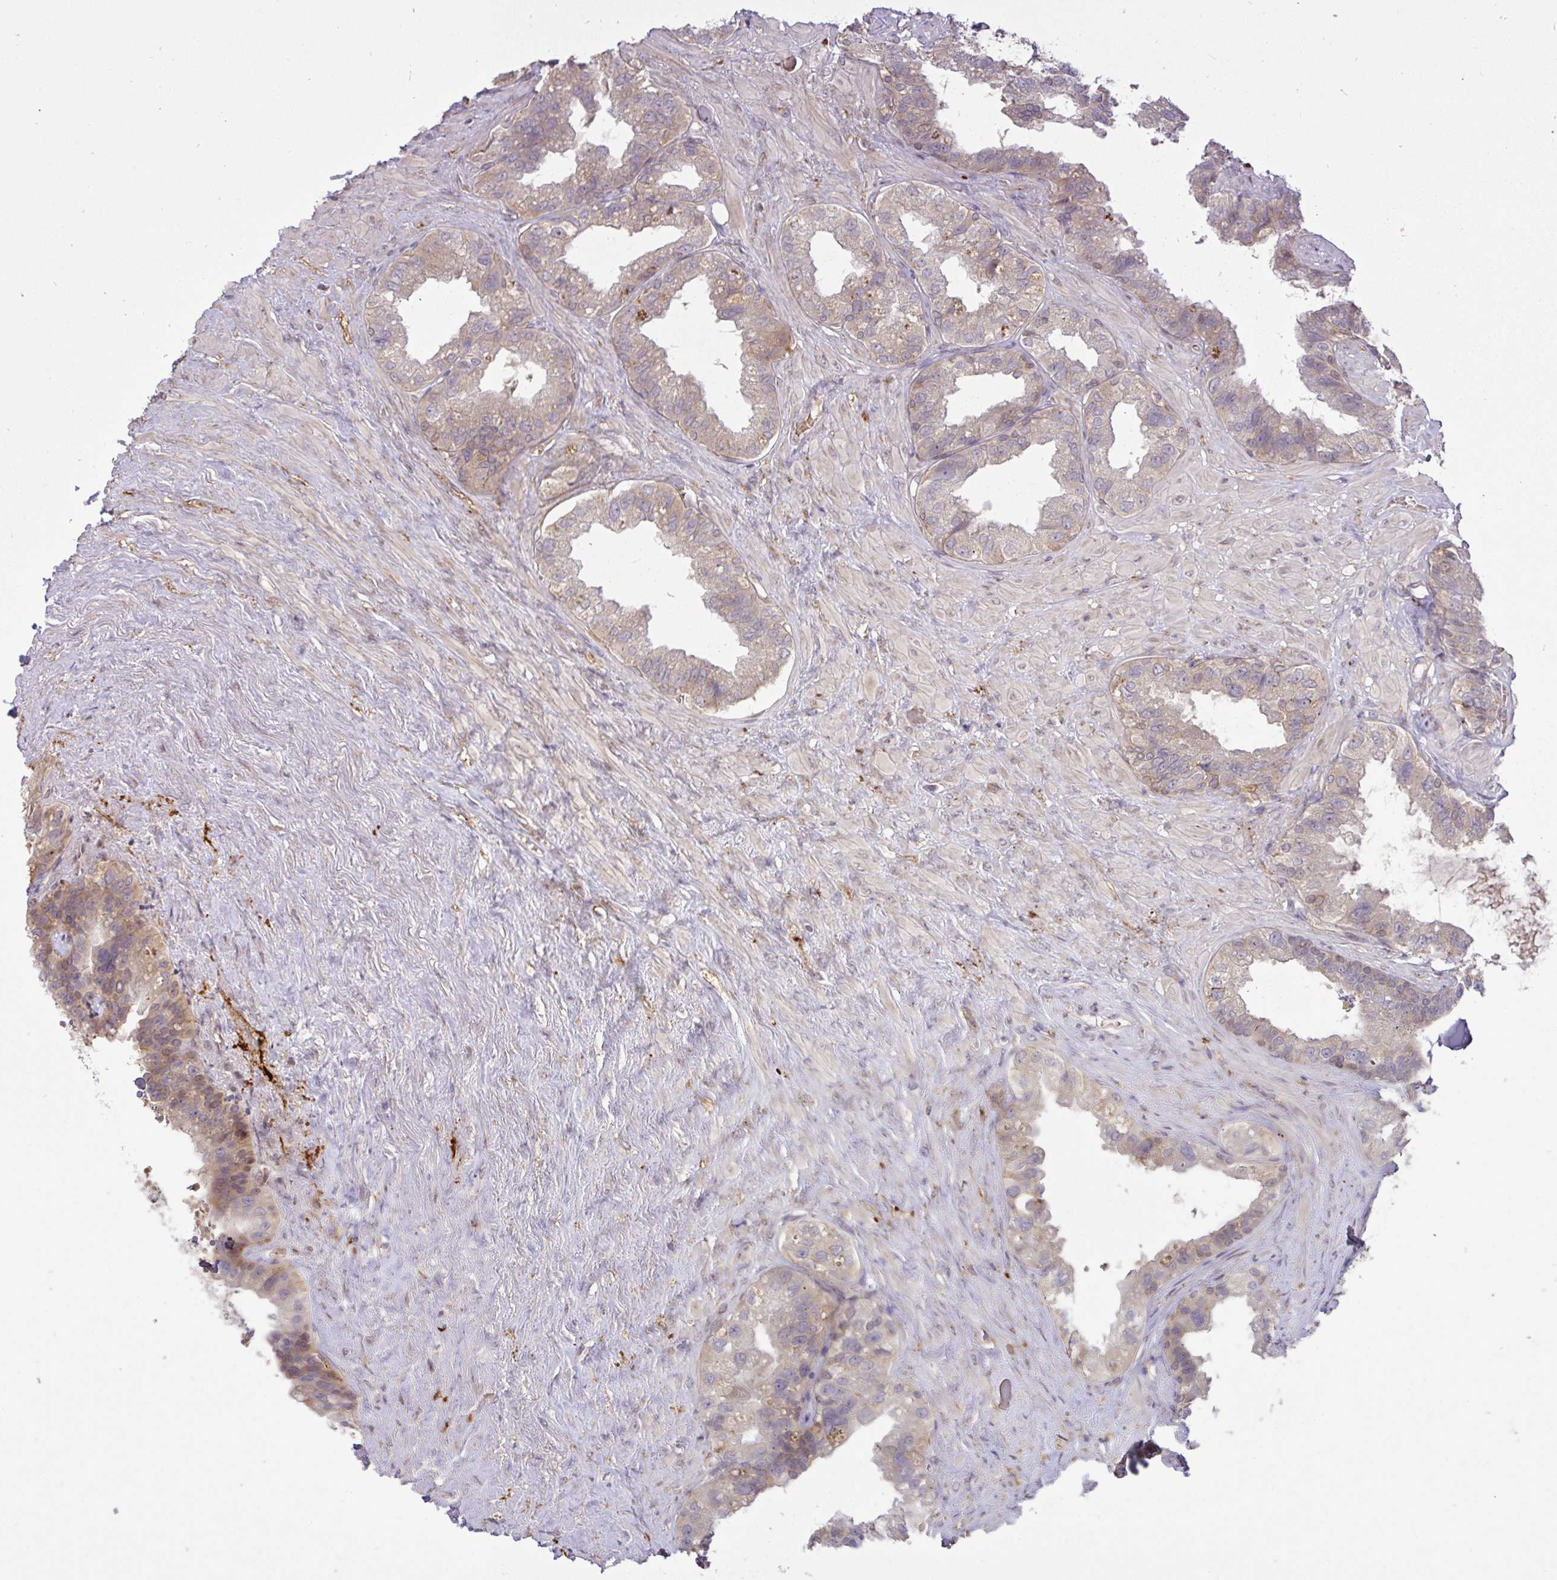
{"staining": {"intensity": "weak", "quantity": "<25%", "location": "cytoplasmic/membranous"}, "tissue": "seminal vesicle", "cell_type": "Glandular cells", "image_type": "normal", "snomed": [{"axis": "morphology", "description": "Normal tissue, NOS"}, {"axis": "topography", "description": "Seminal veicle"}, {"axis": "topography", "description": "Peripheral nerve tissue"}], "caption": "The photomicrograph displays no significant staining in glandular cells of seminal vesicle. The staining is performed using DAB brown chromogen with nuclei counter-stained in using hematoxylin.", "gene": "SLC9A6", "patient": {"sex": "male", "age": 76}}